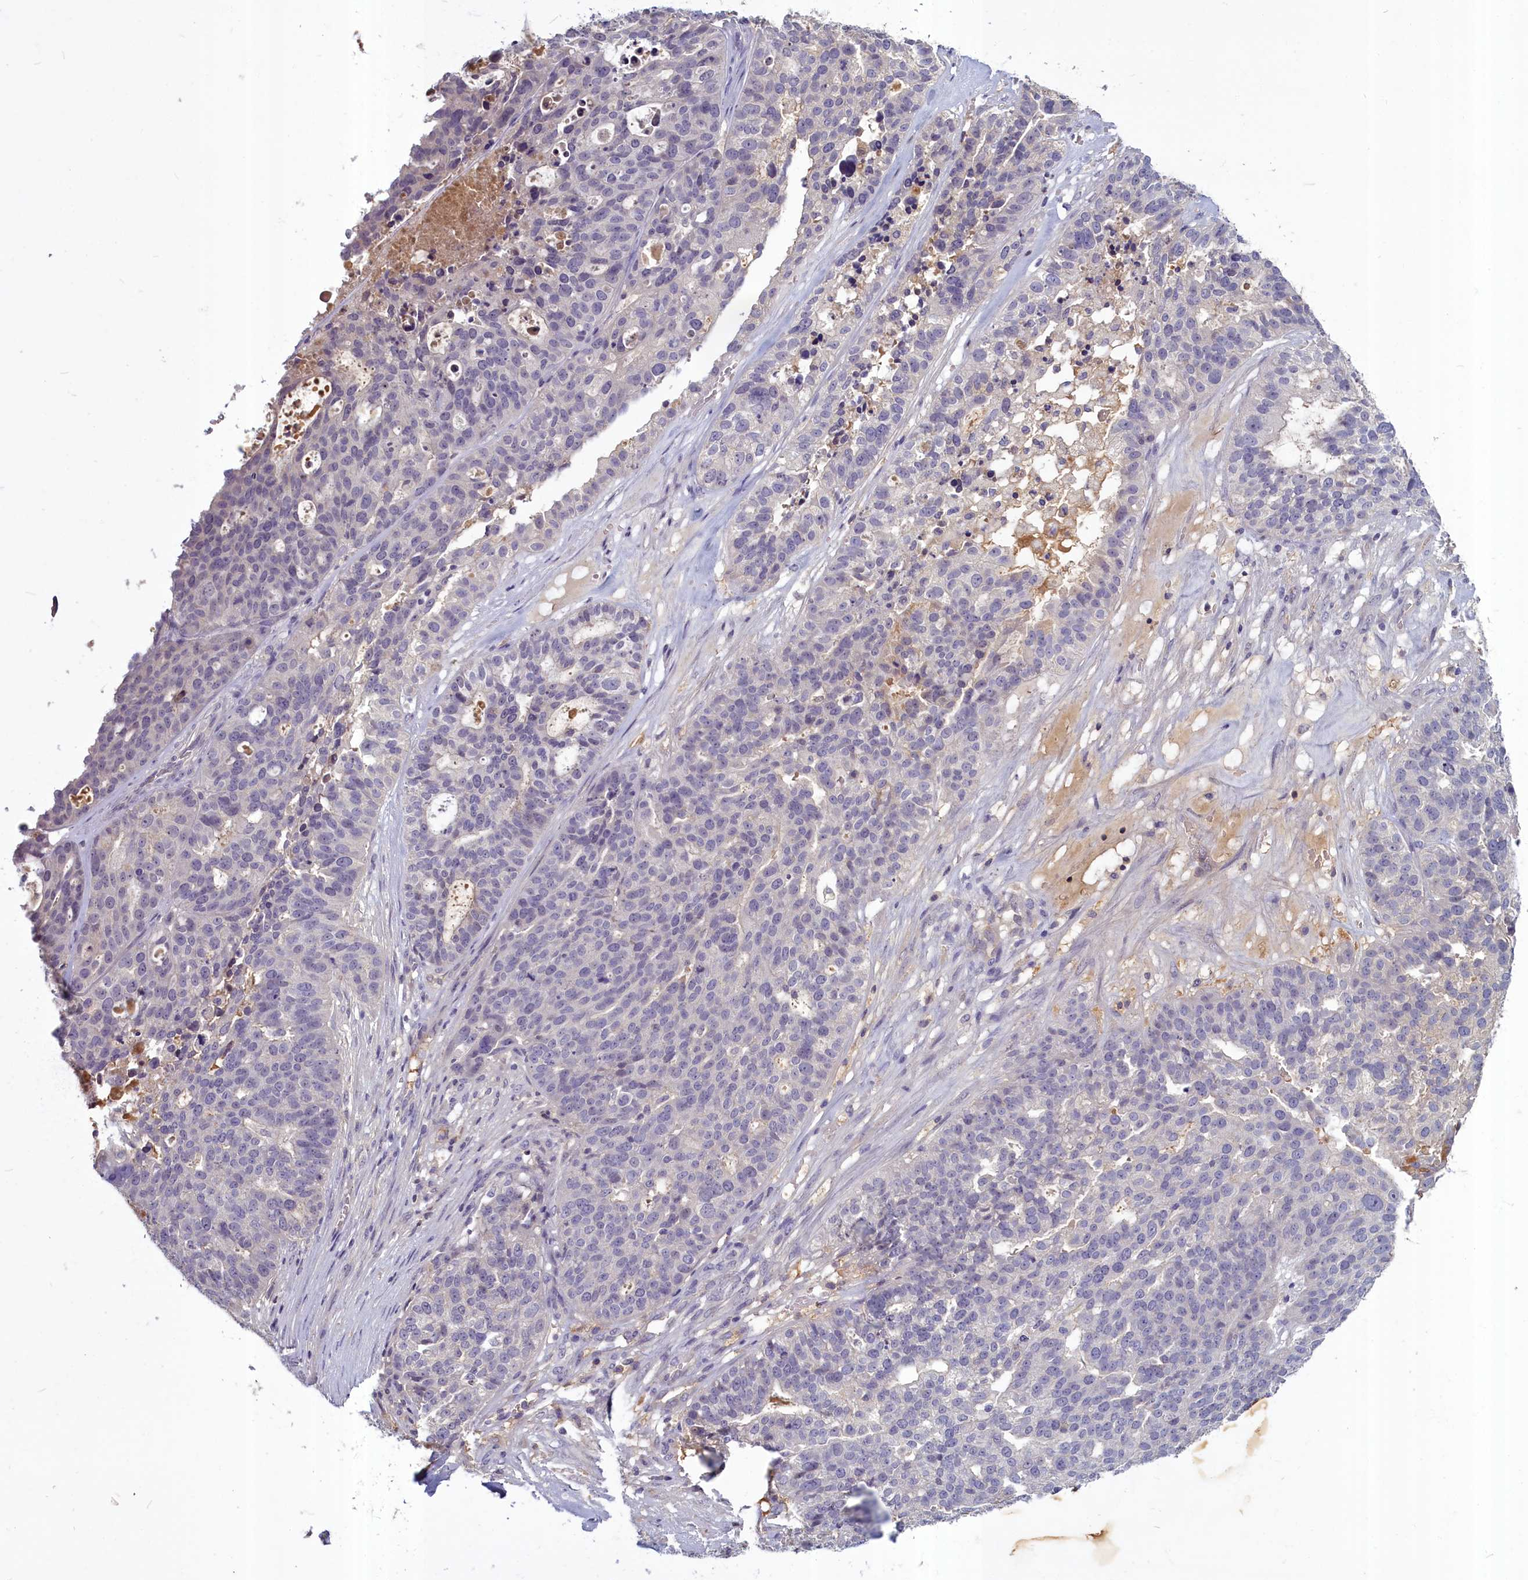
{"staining": {"intensity": "negative", "quantity": "none", "location": "none"}, "tissue": "ovarian cancer", "cell_type": "Tumor cells", "image_type": "cancer", "snomed": [{"axis": "morphology", "description": "Cystadenocarcinoma, serous, NOS"}, {"axis": "topography", "description": "Ovary"}], "caption": "Tumor cells show no significant protein expression in serous cystadenocarcinoma (ovarian).", "gene": "SV2C", "patient": {"sex": "female", "age": 59}}